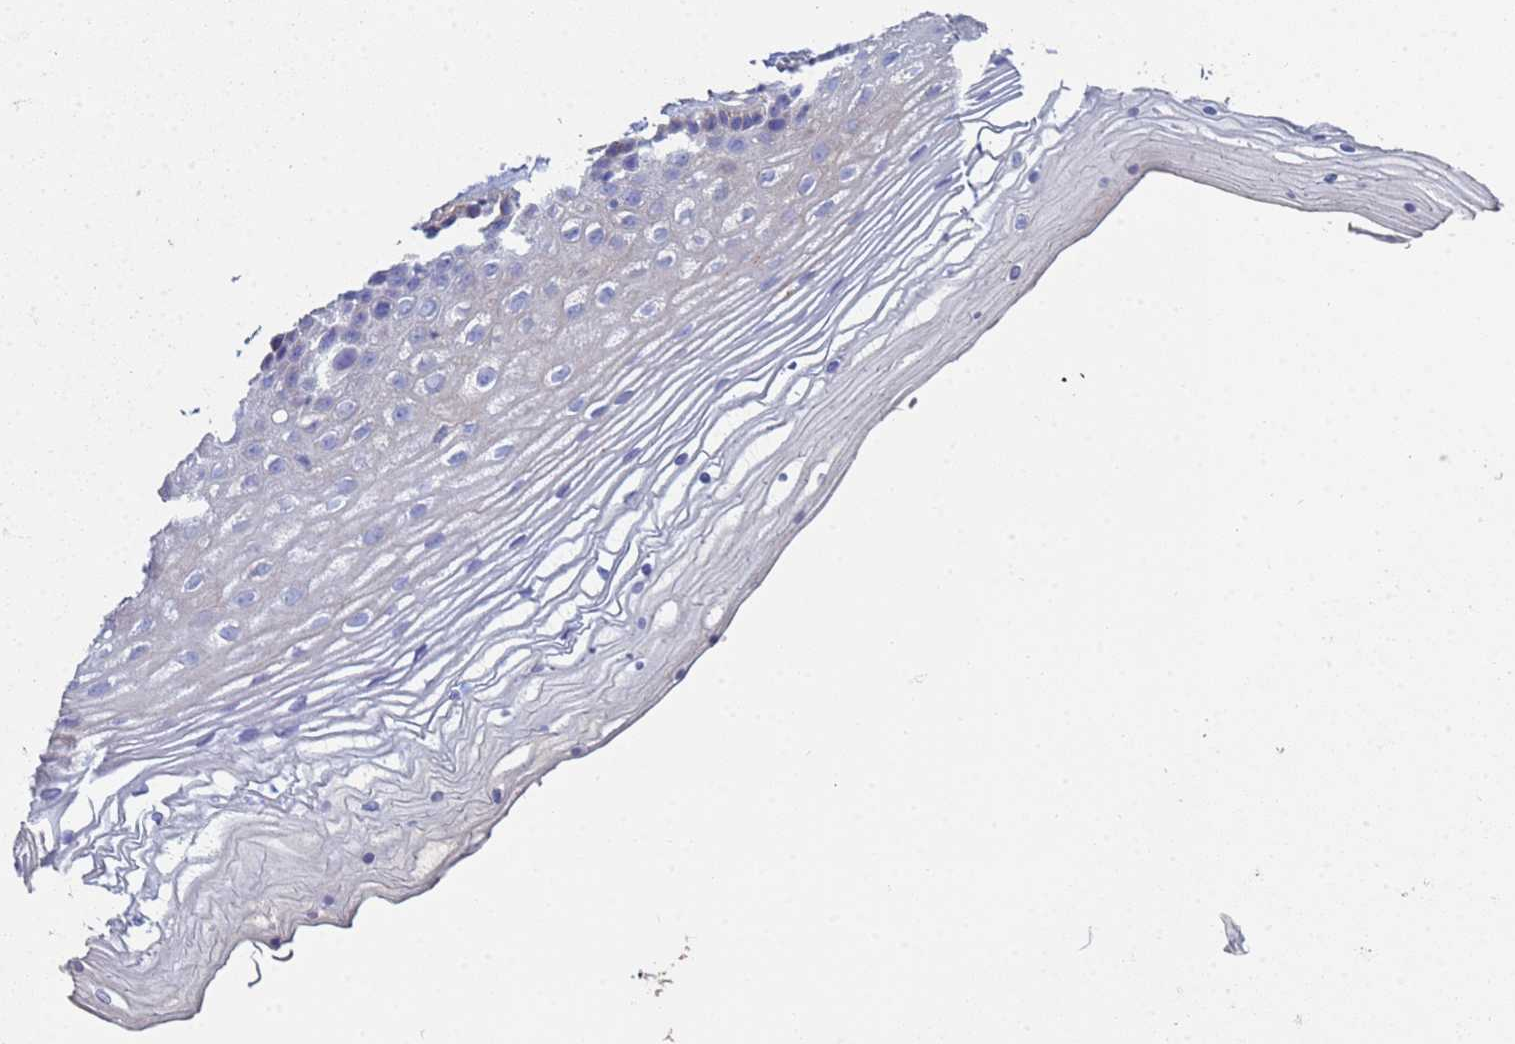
{"staining": {"intensity": "negative", "quantity": "none", "location": "none"}, "tissue": "vagina", "cell_type": "Squamous epithelial cells", "image_type": "normal", "snomed": [{"axis": "morphology", "description": "Normal tissue, NOS"}, {"axis": "topography", "description": "Vagina"}], "caption": "This is a photomicrograph of immunohistochemistry (IHC) staining of benign vagina, which shows no positivity in squamous epithelial cells.", "gene": "ABCA8", "patient": {"sex": "female", "age": 46}}